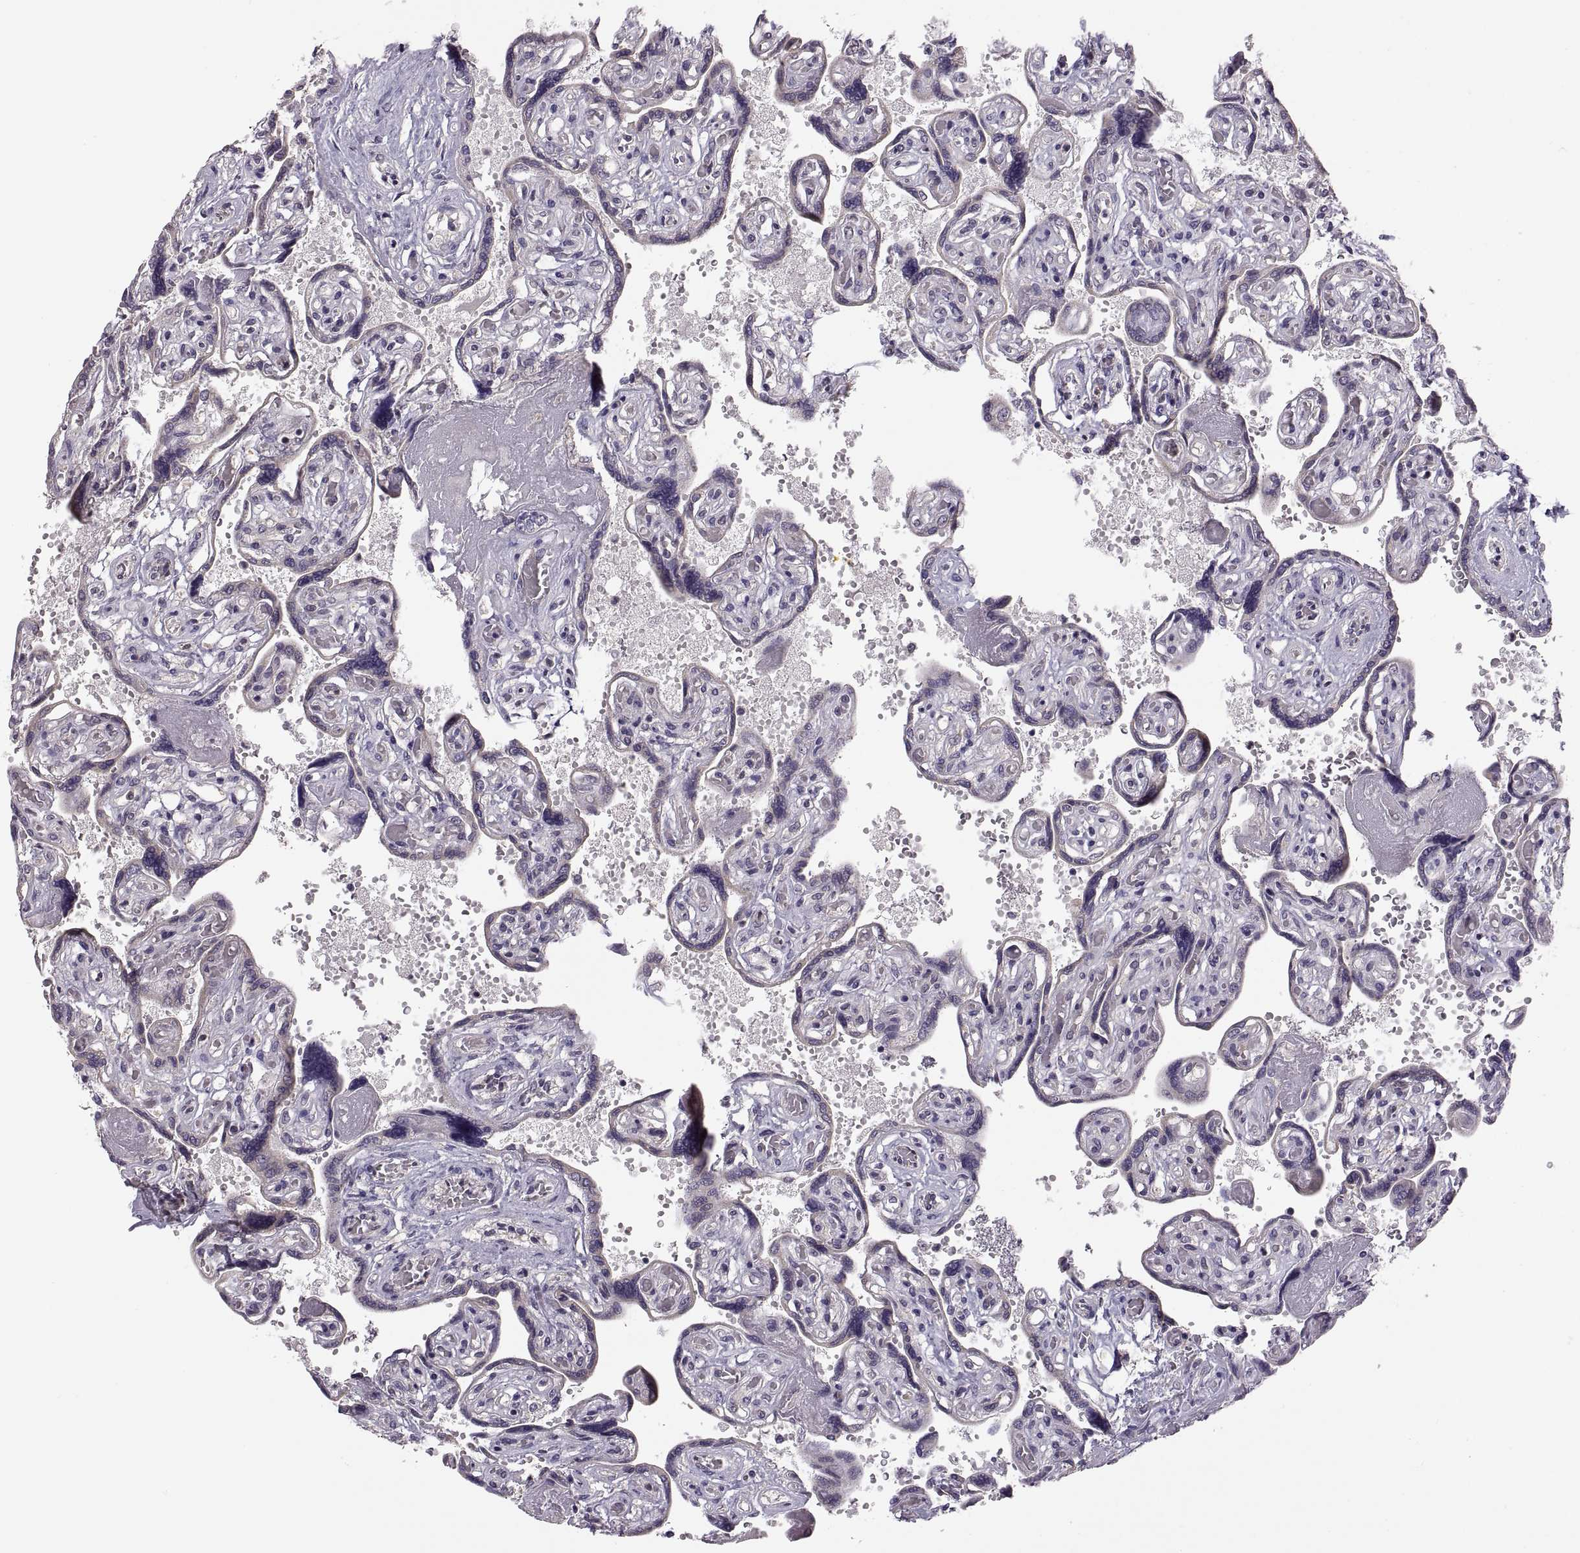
{"staining": {"intensity": "negative", "quantity": "none", "location": "none"}, "tissue": "placenta", "cell_type": "Decidual cells", "image_type": "normal", "snomed": [{"axis": "morphology", "description": "Normal tissue, NOS"}, {"axis": "topography", "description": "Placenta"}], "caption": "Histopathology image shows no significant protein expression in decidual cells of benign placenta. Nuclei are stained in blue.", "gene": "ACSBG2", "patient": {"sex": "female", "age": 32}}